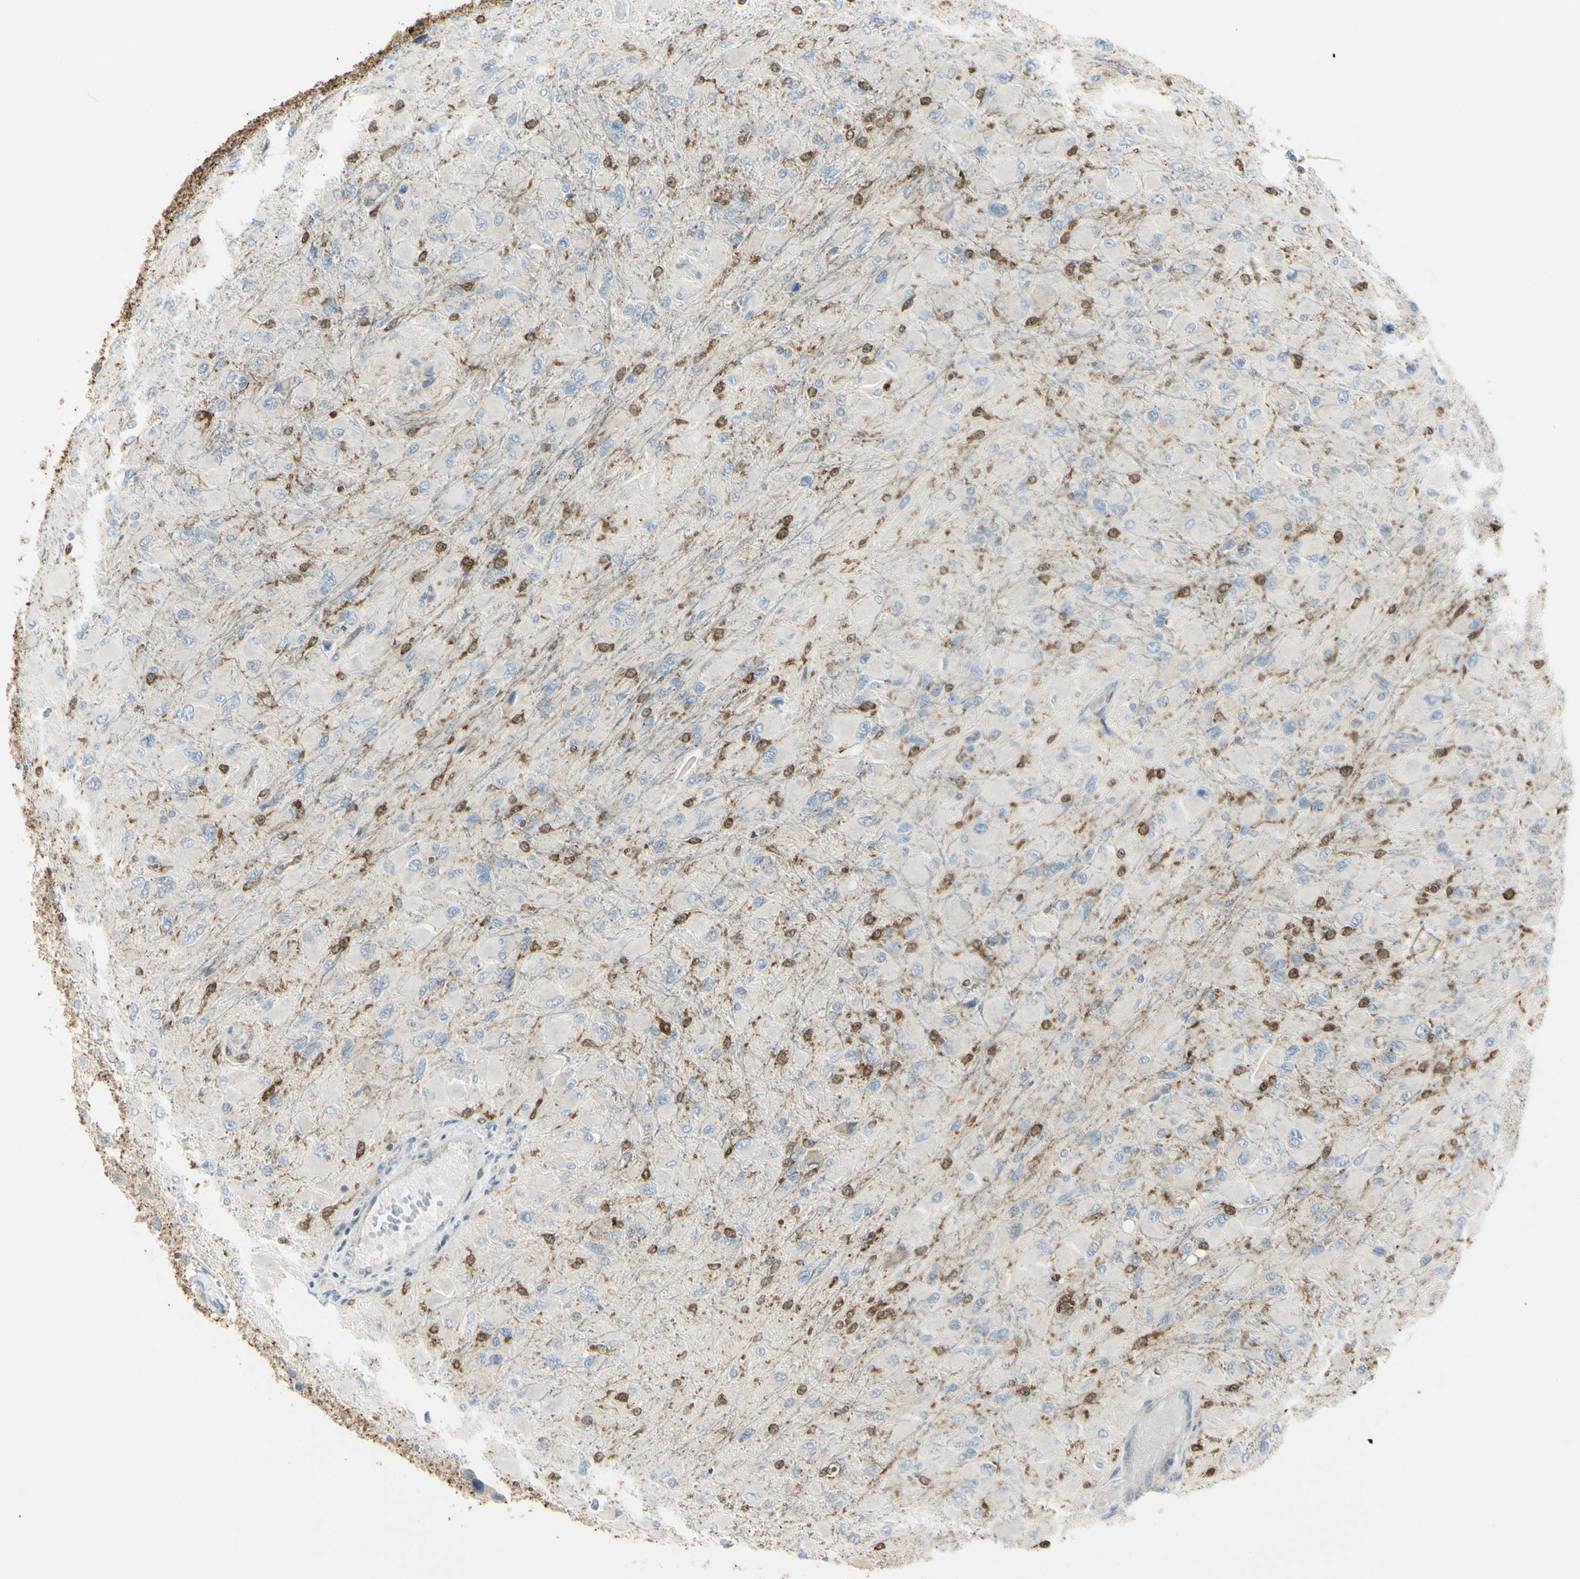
{"staining": {"intensity": "moderate", "quantity": "25%-75%", "location": "cytoplasmic/membranous,nuclear"}, "tissue": "glioma", "cell_type": "Tumor cells", "image_type": "cancer", "snomed": [{"axis": "morphology", "description": "Glioma, malignant, High grade"}, {"axis": "topography", "description": "Cerebral cortex"}], "caption": "This is an image of immunohistochemistry staining of glioma, which shows moderate expression in the cytoplasmic/membranous and nuclear of tumor cells.", "gene": "CYRIB", "patient": {"sex": "female", "age": 36}}